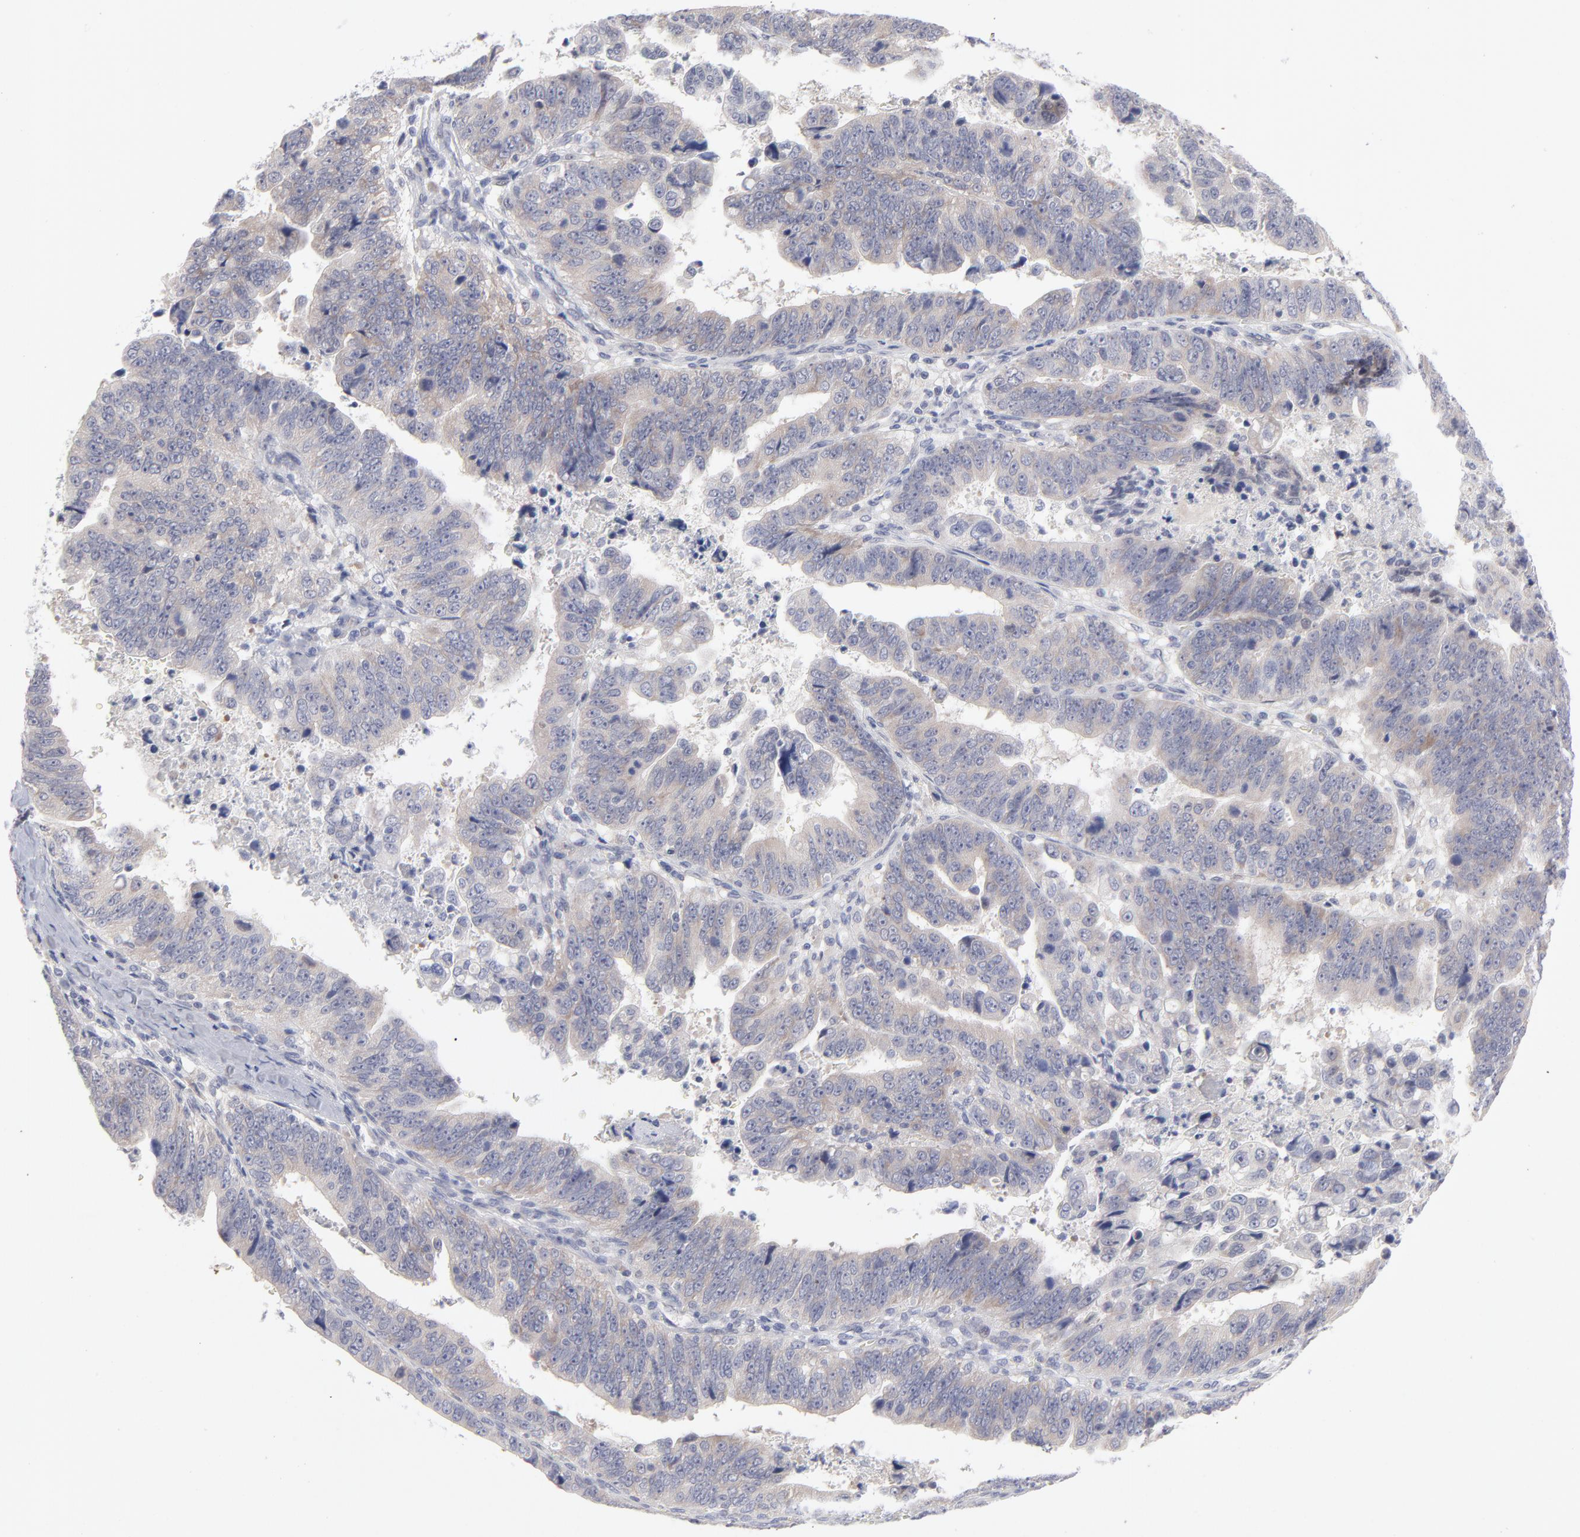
{"staining": {"intensity": "negative", "quantity": "none", "location": "none"}, "tissue": "stomach cancer", "cell_type": "Tumor cells", "image_type": "cancer", "snomed": [{"axis": "morphology", "description": "Adenocarcinoma, NOS"}, {"axis": "topography", "description": "Stomach, upper"}], "caption": "IHC of human stomach cancer (adenocarcinoma) displays no positivity in tumor cells.", "gene": "RPS24", "patient": {"sex": "female", "age": 50}}